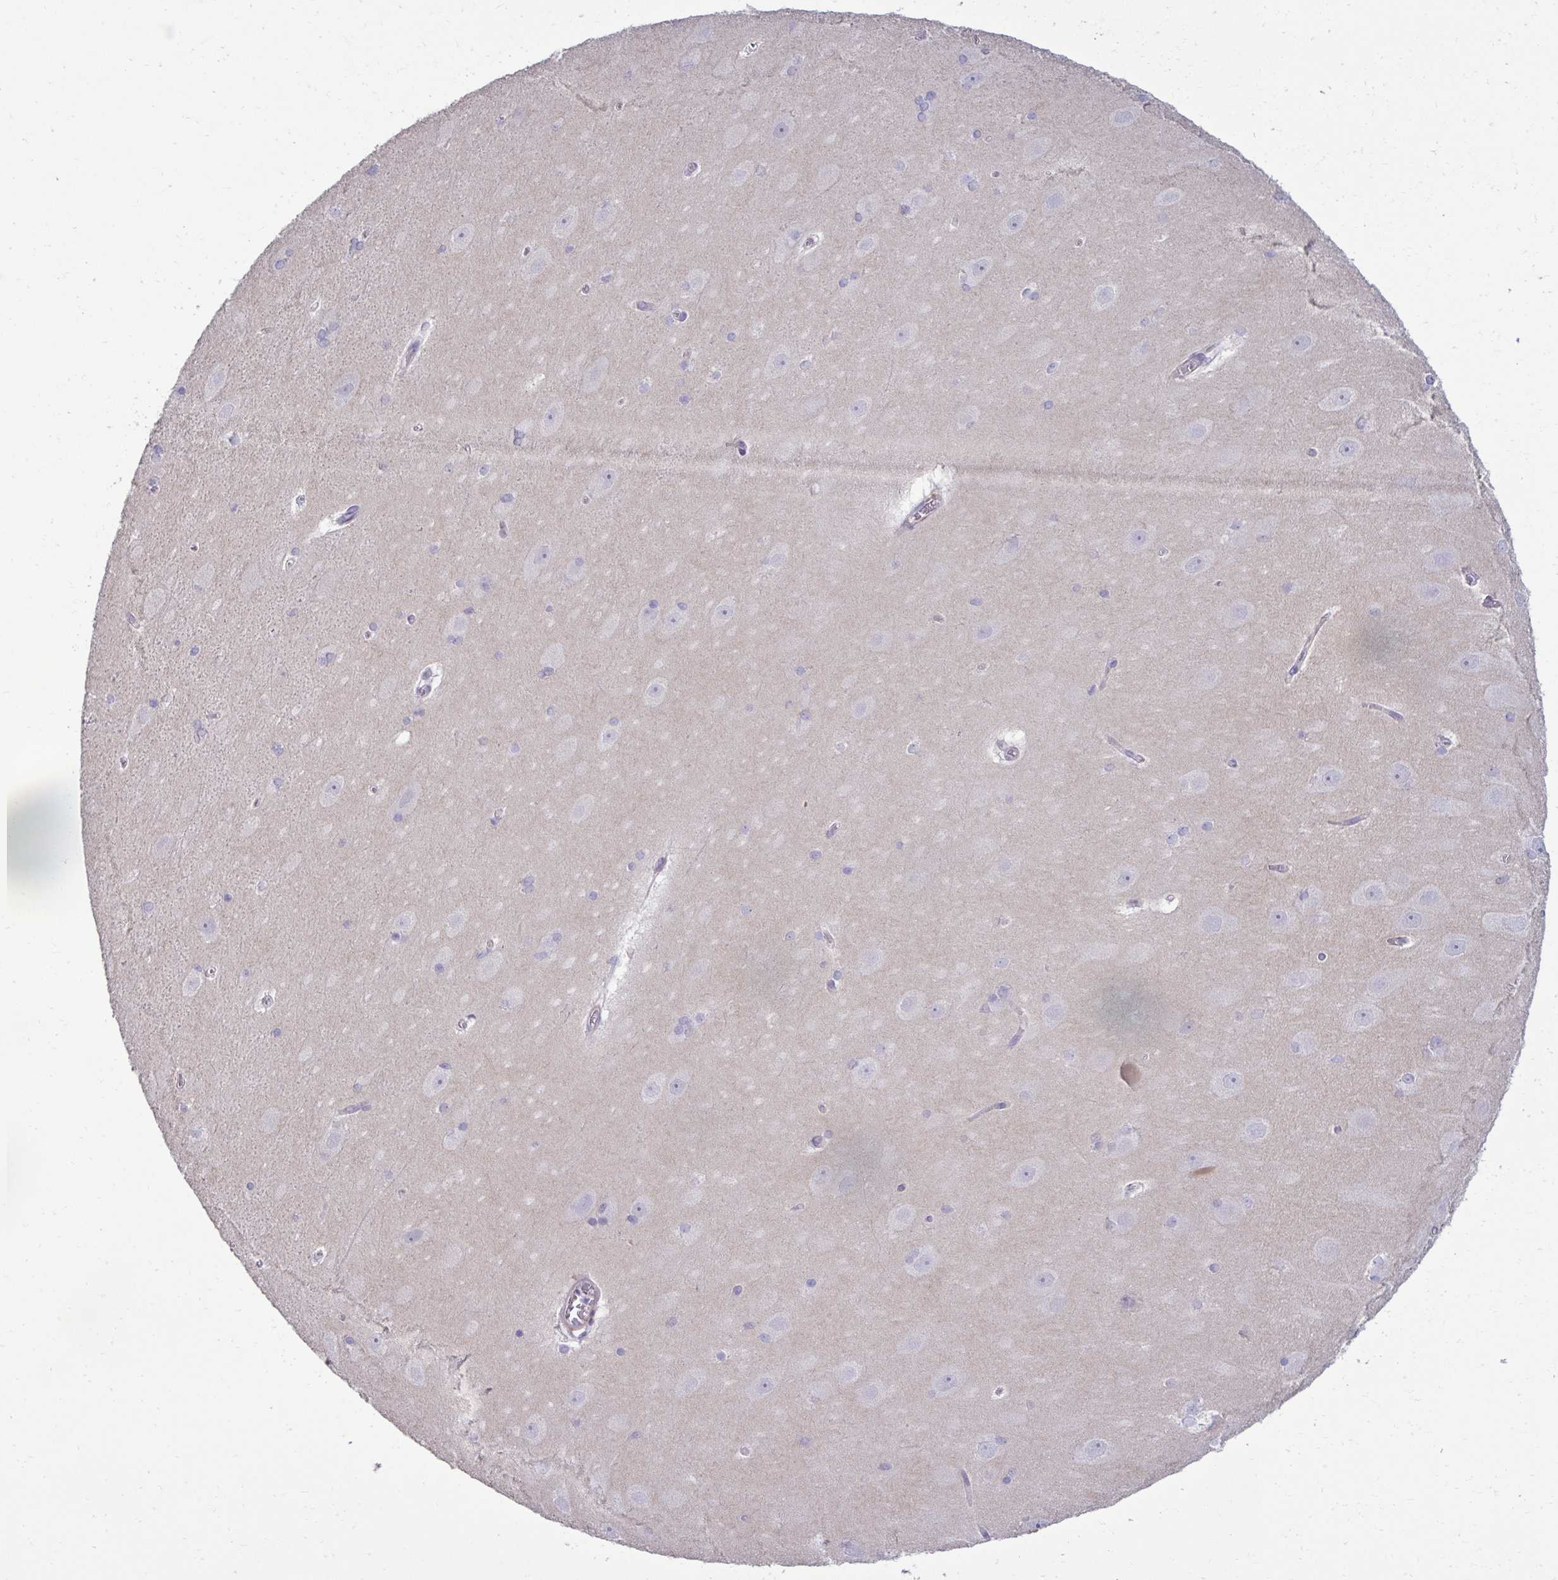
{"staining": {"intensity": "negative", "quantity": "none", "location": "none"}, "tissue": "hippocampus", "cell_type": "Glial cells", "image_type": "normal", "snomed": [{"axis": "morphology", "description": "Normal tissue, NOS"}, {"axis": "topography", "description": "Cerebral cortex"}, {"axis": "topography", "description": "Hippocampus"}], "caption": "This is a photomicrograph of IHC staining of unremarkable hippocampus, which shows no expression in glial cells.", "gene": "SLC30A3", "patient": {"sex": "female", "age": 19}}